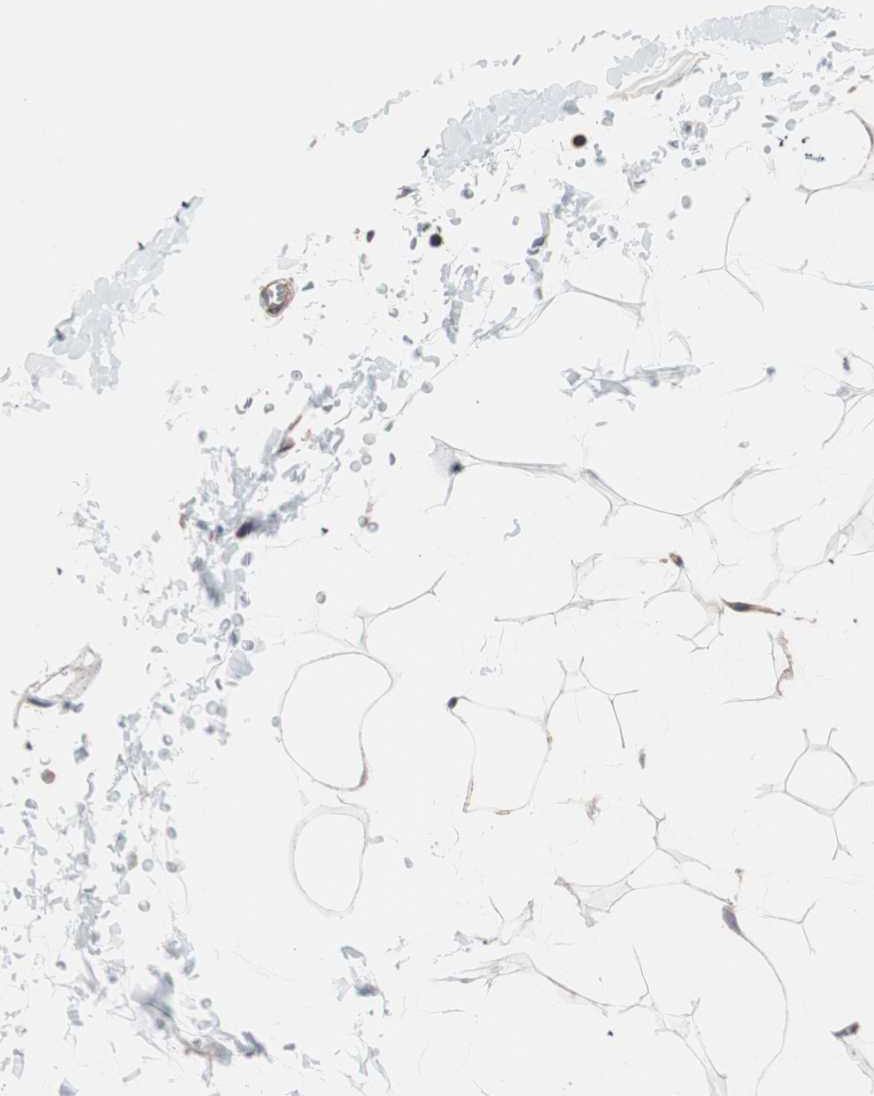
{"staining": {"intensity": "weak", "quantity": ">75%", "location": "cytoplasmic/membranous"}, "tissue": "adipose tissue", "cell_type": "Adipocytes", "image_type": "normal", "snomed": [{"axis": "morphology", "description": "Normal tissue, NOS"}, {"axis": "topography", "description": "Soft tissue"}], "caption": "An immunohistochemistry (IHC) micrograph of unremarkable tissue is shown. Protein staining in brown shows weak cytoplasmic/membranous positivity in adipose tissue within adipocytes.", "gene": "CTTNBP2NL", "patient": {"sex": "male", "age": 72}}